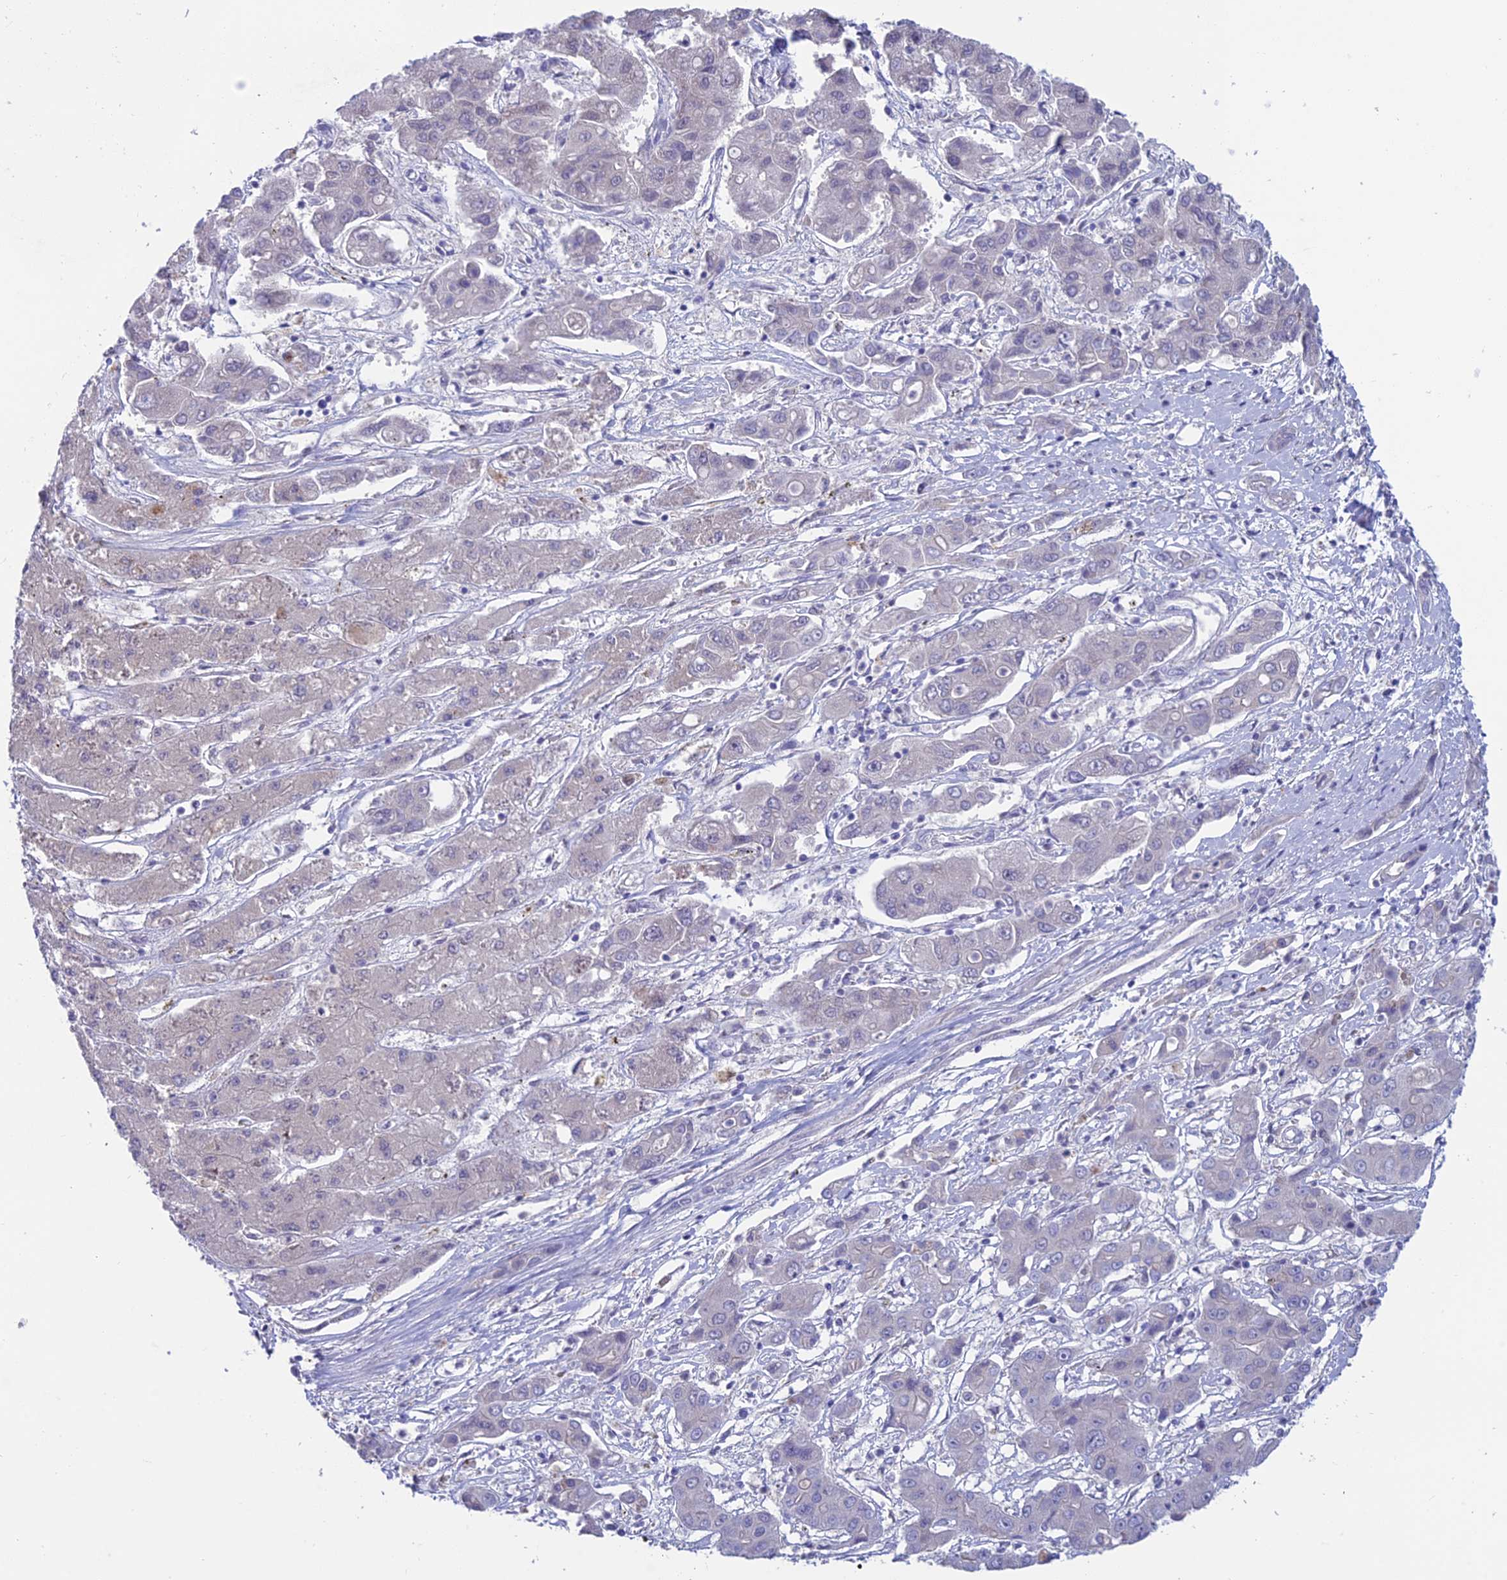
{"staining": {"intensity": "negative", "quantity": "none", "location": "none"}, "tissue": "liver cancer", "cell_type": "Tumor cells", "image_type": "cancer", "snomed": [{"axis": "morphology", "description": "Cholangiocarcinoma"}, {"axis": "topography", "description": "Liver"}], "caption": "A high-resolution histopathology image shows immunohistochemistry staining of liver cholangiocarcinoma, which displays no significant staining in tumor cells. (Brightfield microscopy of DAB IHC at high magnification).", "gene": "XPO7", "patient": {"sex": "male", "age": 67}}